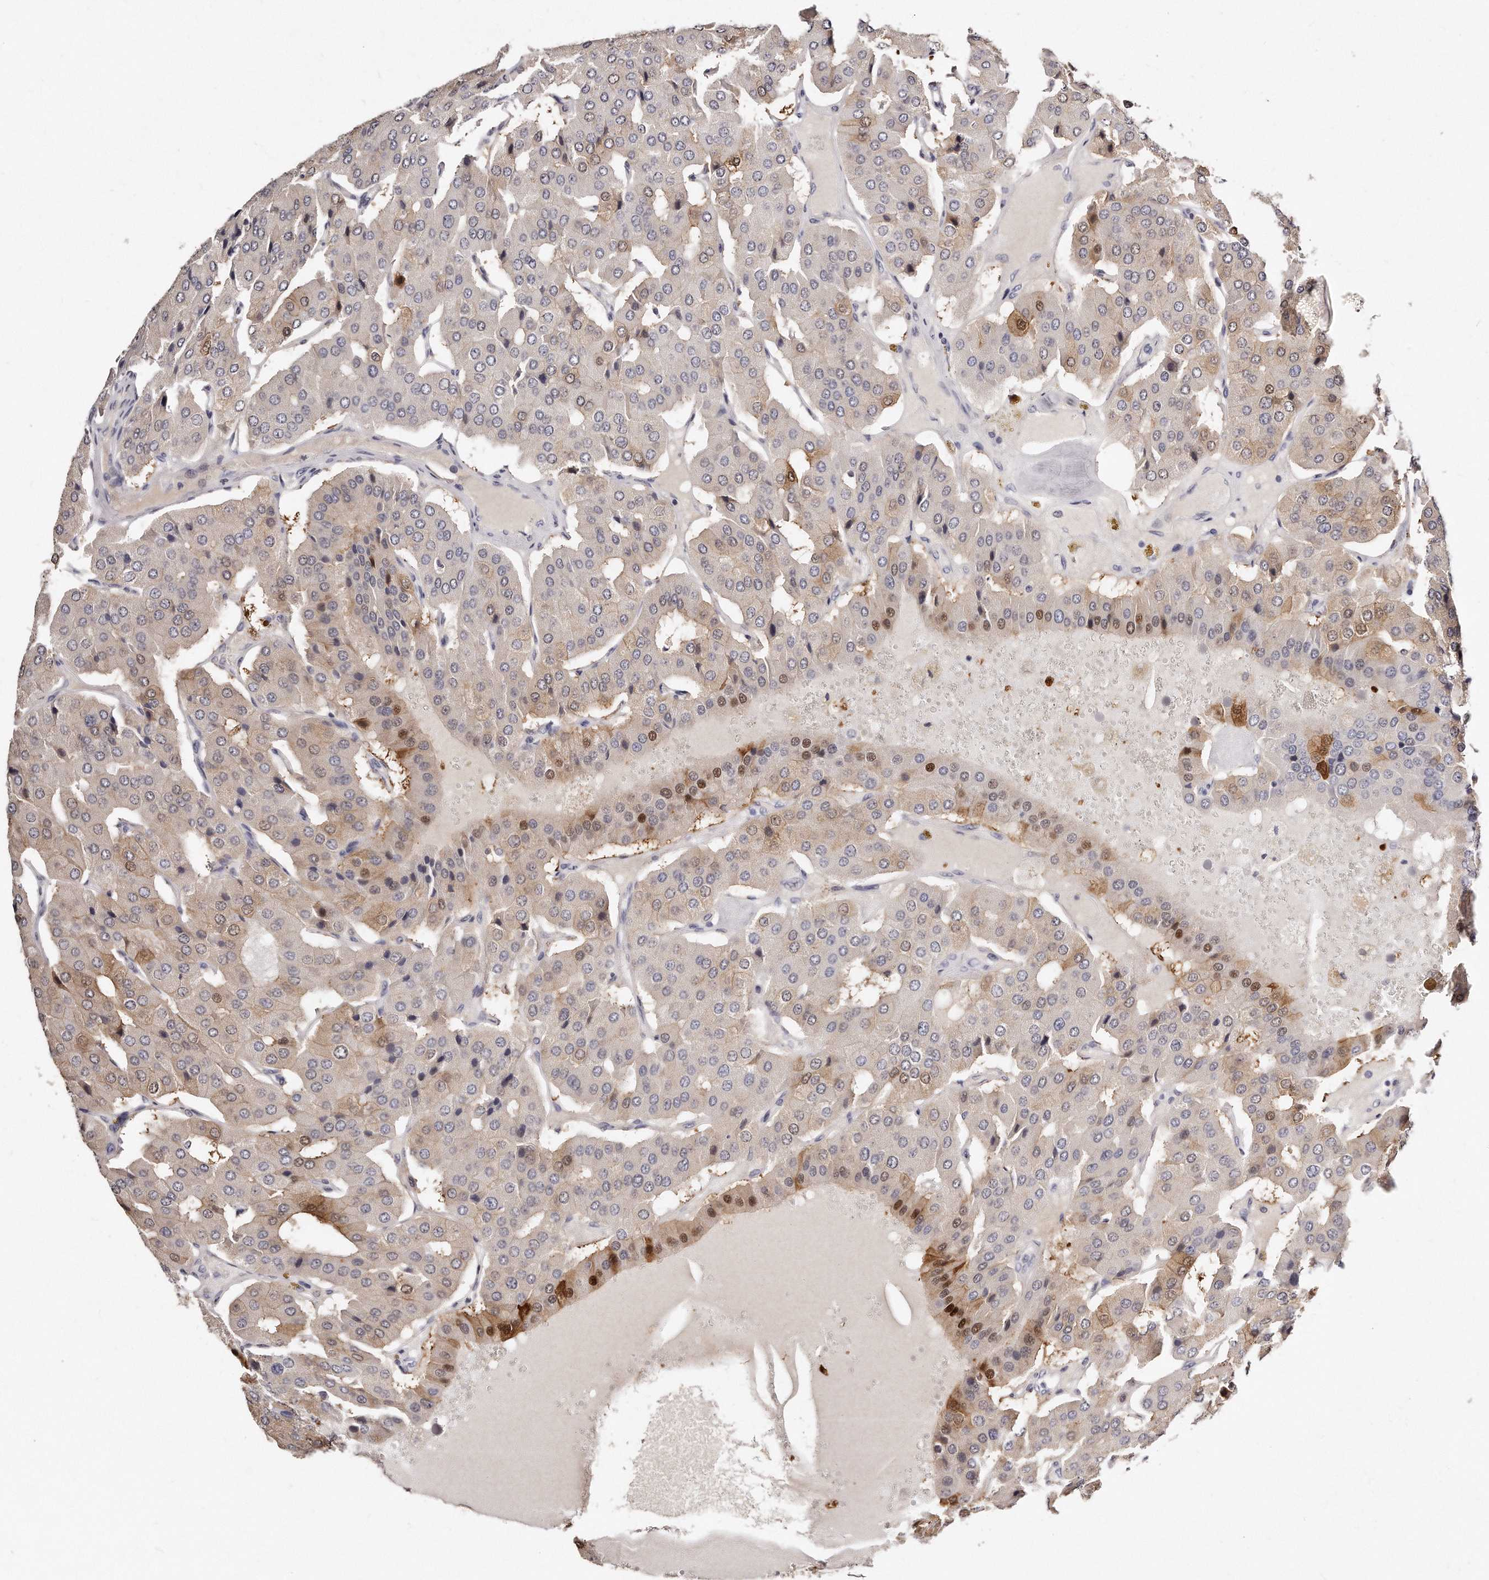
{"staining": {"intensity": "negative", "quantity": "none", "location": "none"}, "tissue": "parathyroid gland", "cell_type": "Glandular cells", "image_type": "normal", "snomed": [{"axis": "morphology", "description": "Normal tissue, NOS"}, {"axis": "morphology", "description": "Adenoma, NOS"}, {"axis": "topography", "description": "Parathyroid gland"}], "caption": "Immunohistochemistry photomicrograph of normal parathyroid gland: parathyroid gland stained with DAB reveals no significant protein staining in glandular cells.", "gene": "GDA", "patient": {"sex": "female", "age": 86}}